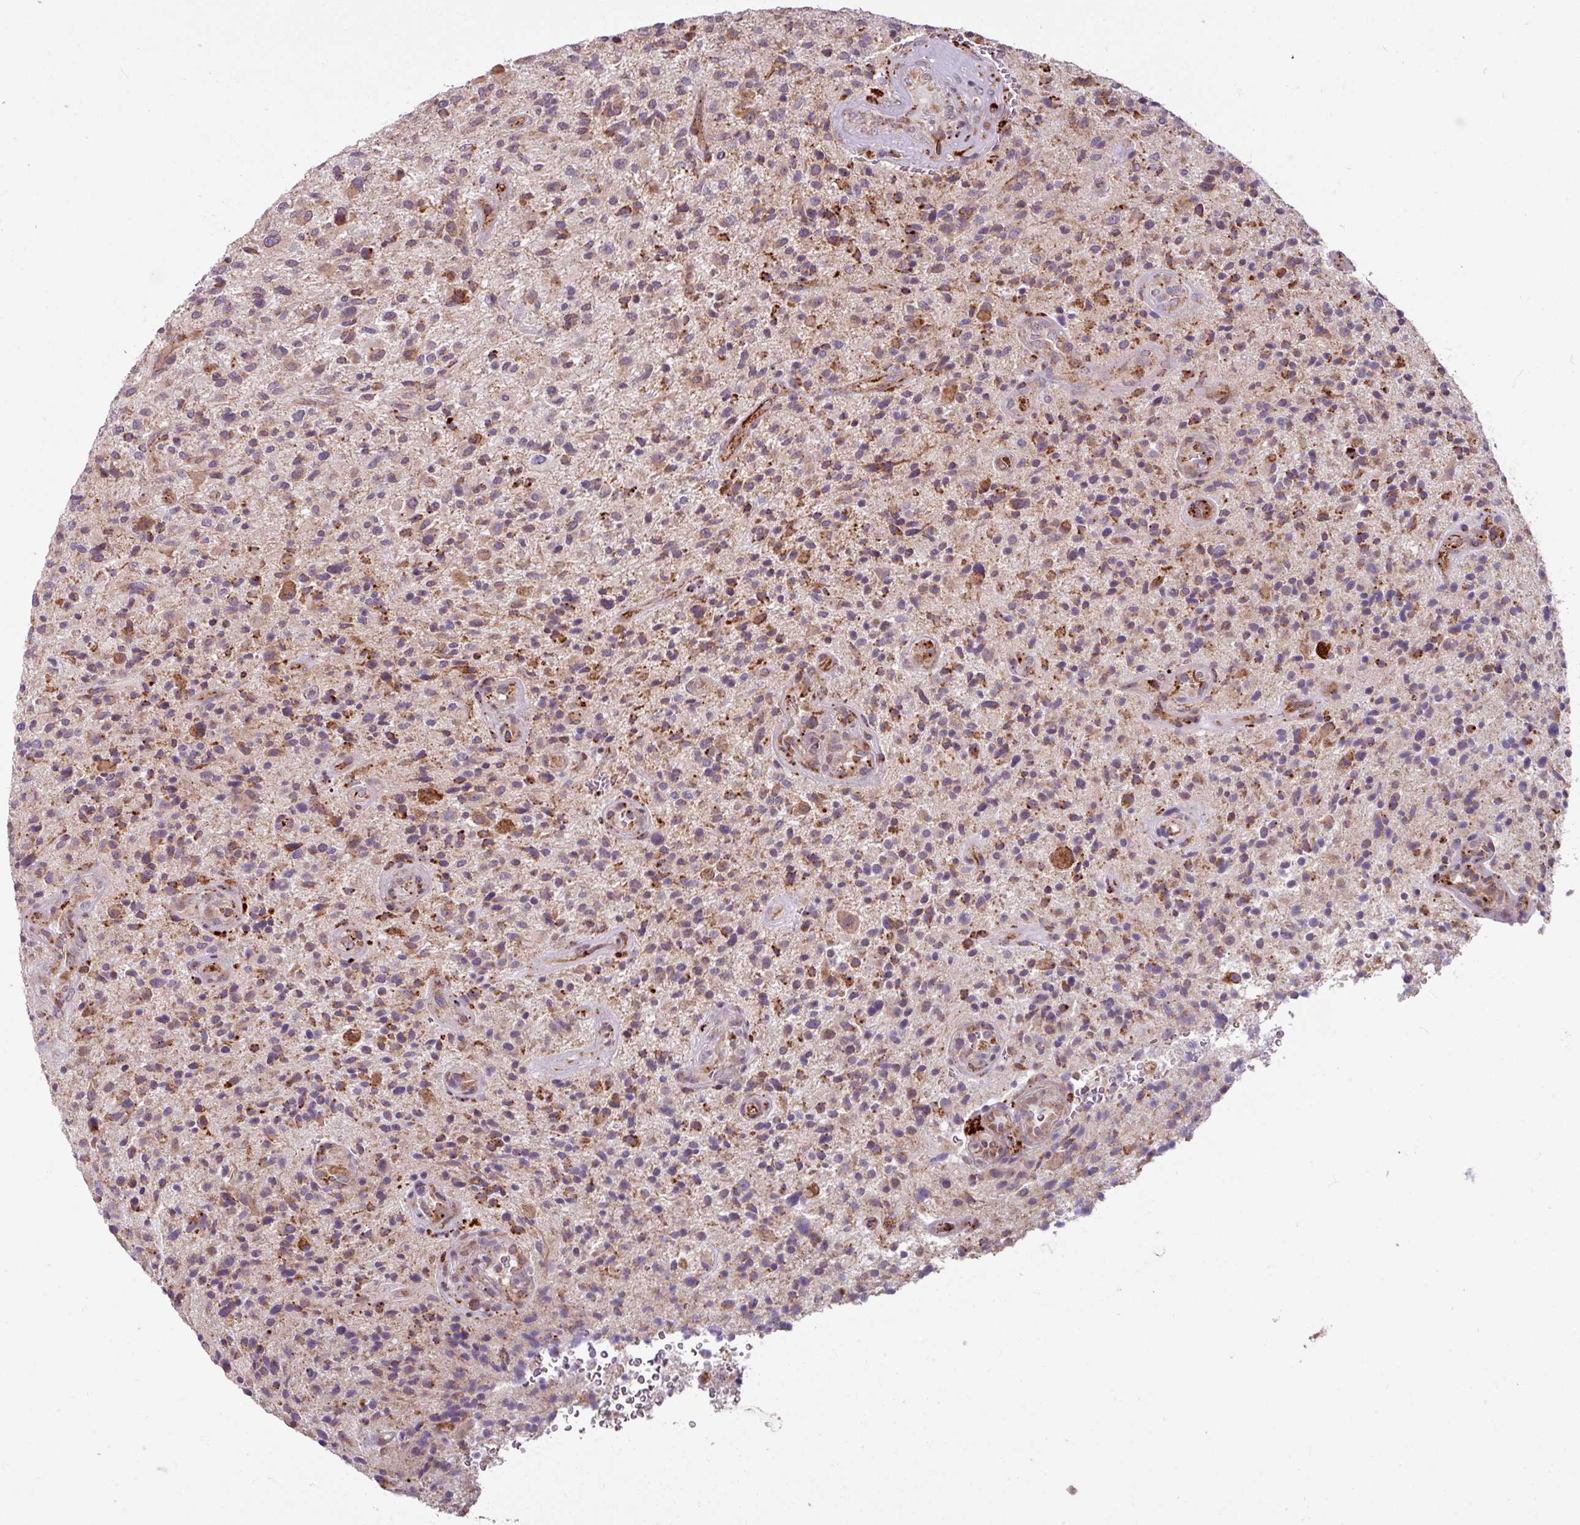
{"staining": {"intensity": "moderate", "quantity": "25%-75%", "location": "cytoplasmic/membranous"}, "tissue": "glioma", "cell_type": "Tumor cells", "image_type": "cancer", "snomed": [{"axis": "morphology", "description": "Glioma, malignant, High grade"}, {"axis": "topography", "description": "Brain"}], "caption": "A high-resolution image shows IHC staining of glioma, which demonstrates moderate cytoplasmic/membranous positivity in approximately 25%-75% of tumor cells.", "gene": "MAGT1", "patient": {"sex": "male", "age": 47}}